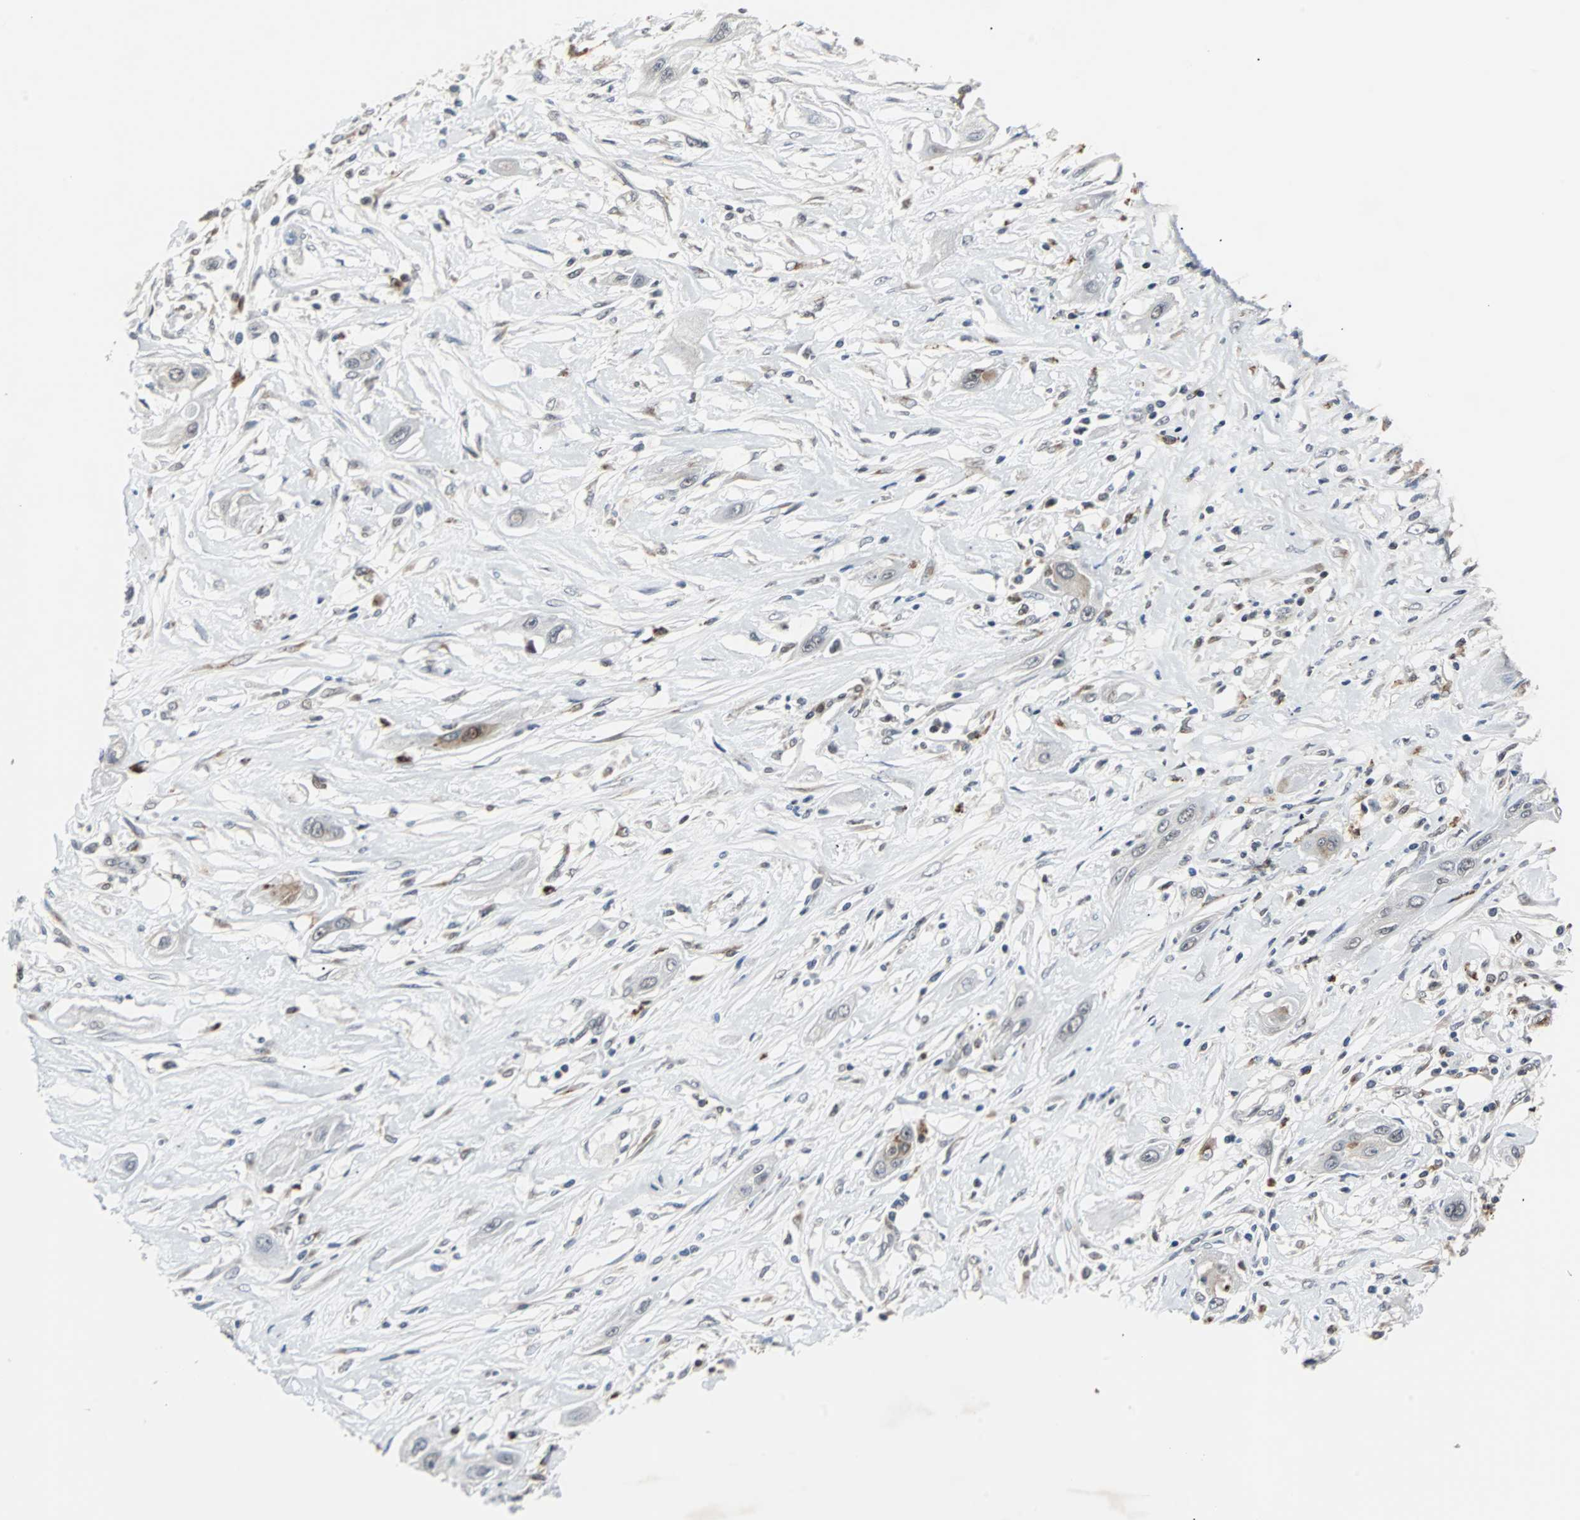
{"staining": {"intensity": "moderate", "quantity": "<25%", "location": "cytoplasmic/membranous,nuclear"}, "tissue": "lung cancer", "cell_type": "Tumor cells", "image_type": "cancer", "snomed": [{"axis": "morphology", "description": "Squamous cell carcinoma, NOS"}, {"axis": "topography", "description": "Lung"}], "caption": "Moderate cytoplasmic/membranous and nuclear protein expression is identified in approximately <25% of tumor cells in lung cancer.", "gene": "HLX", "patient": {"sex": "female", "age": 47}}